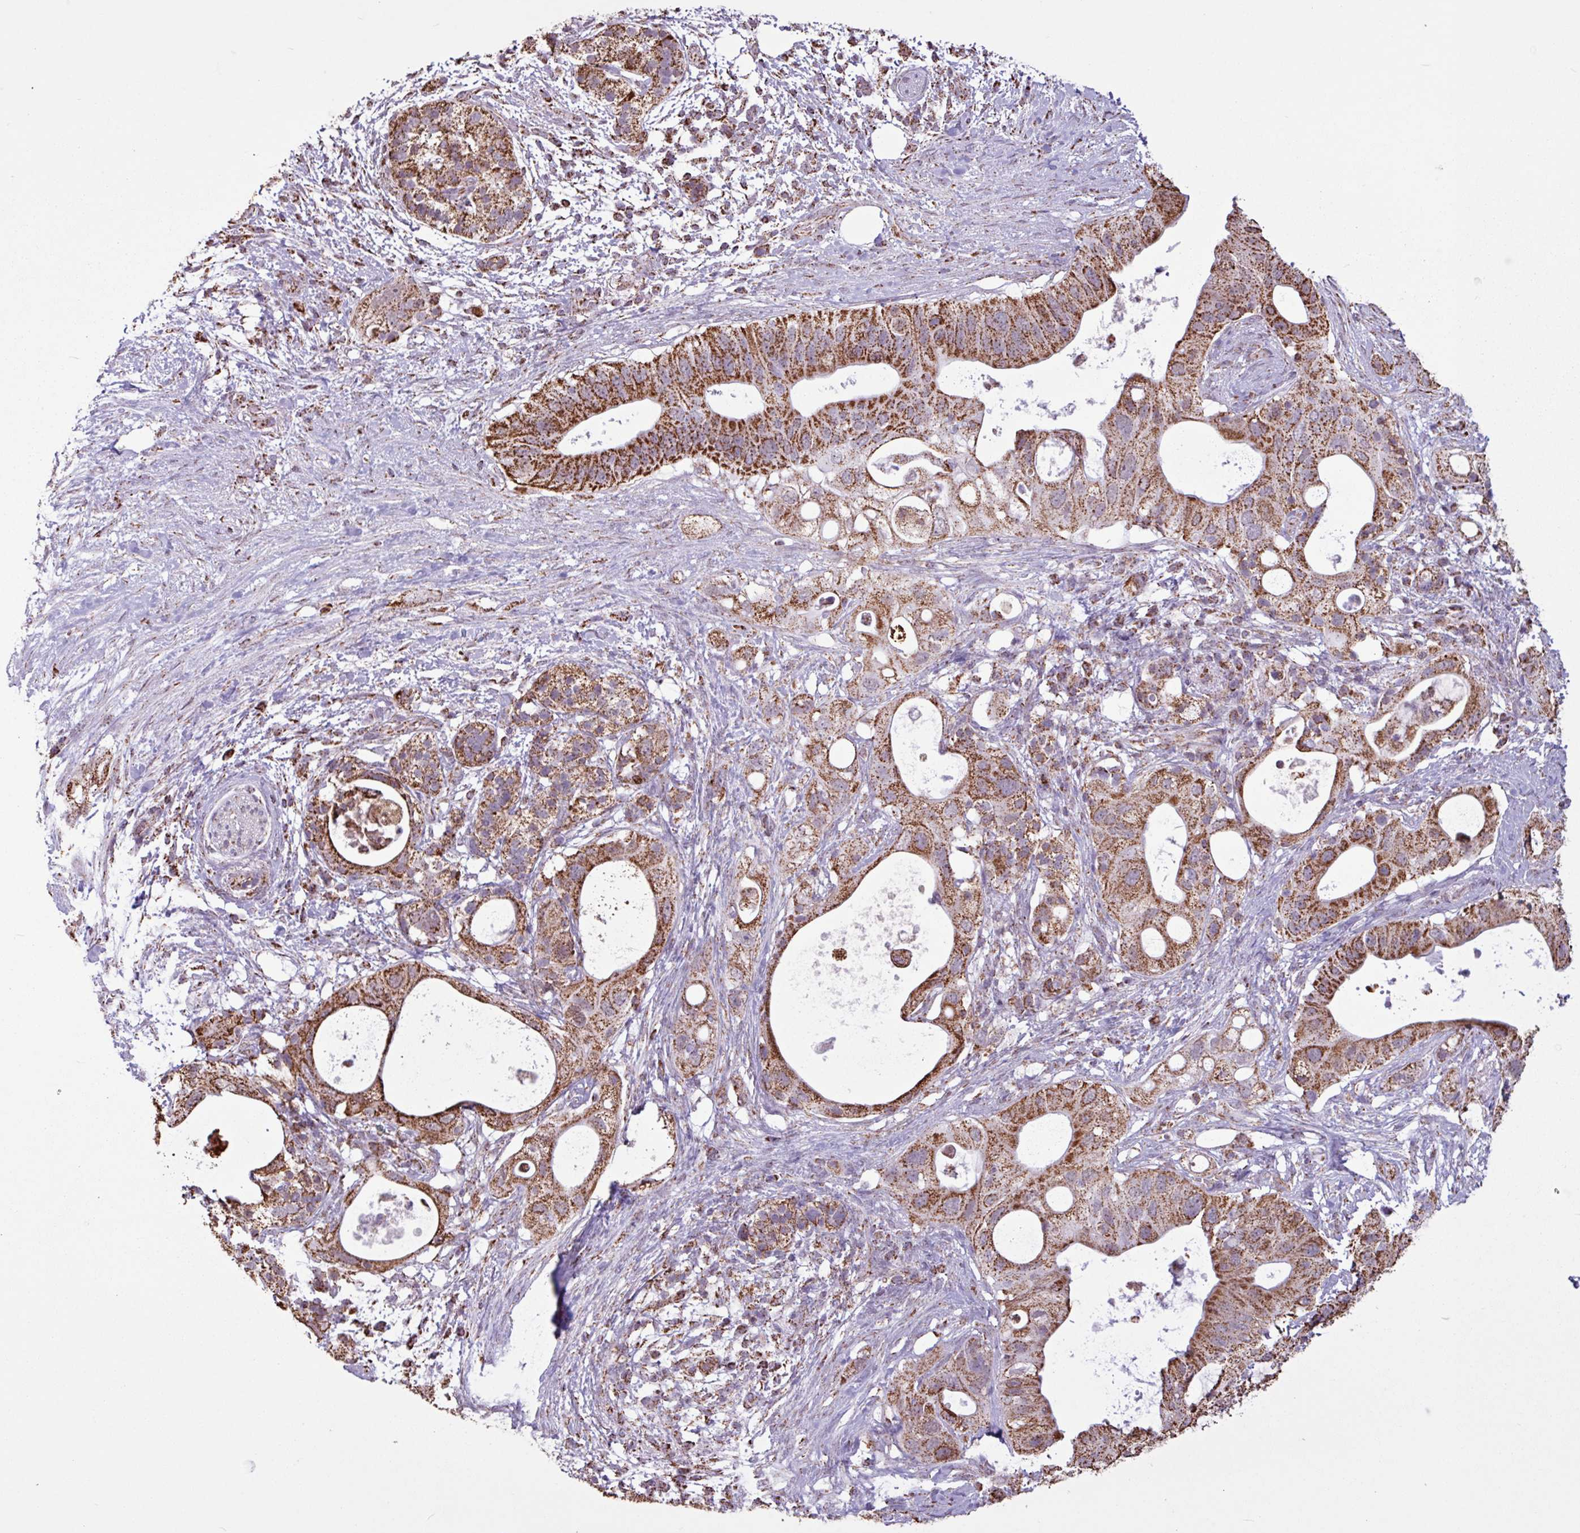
{"staining": {"intensity": "strong", "quantity": ">75%", "location": "cytoplasmic/membranous"}, "tissue": "pancreatic cancer", "cell_type": "Tumor cells", "image_type": "cancer", "snomed": [{"axis": "morphology", "description": "Adenocarcinoma, NOS"}, {"axis": "topography", "description": "Pancreas"}], "caption": "A brown stain labels strong cytoplasmic/membranous positivity of a protein in human pancreatic adenocarcinoma tumor cells. (Brightfield microscopy of DAB IHC at high magnification).", "gene": "ALG8", "patient": {"sex": "female", "age": 72}}